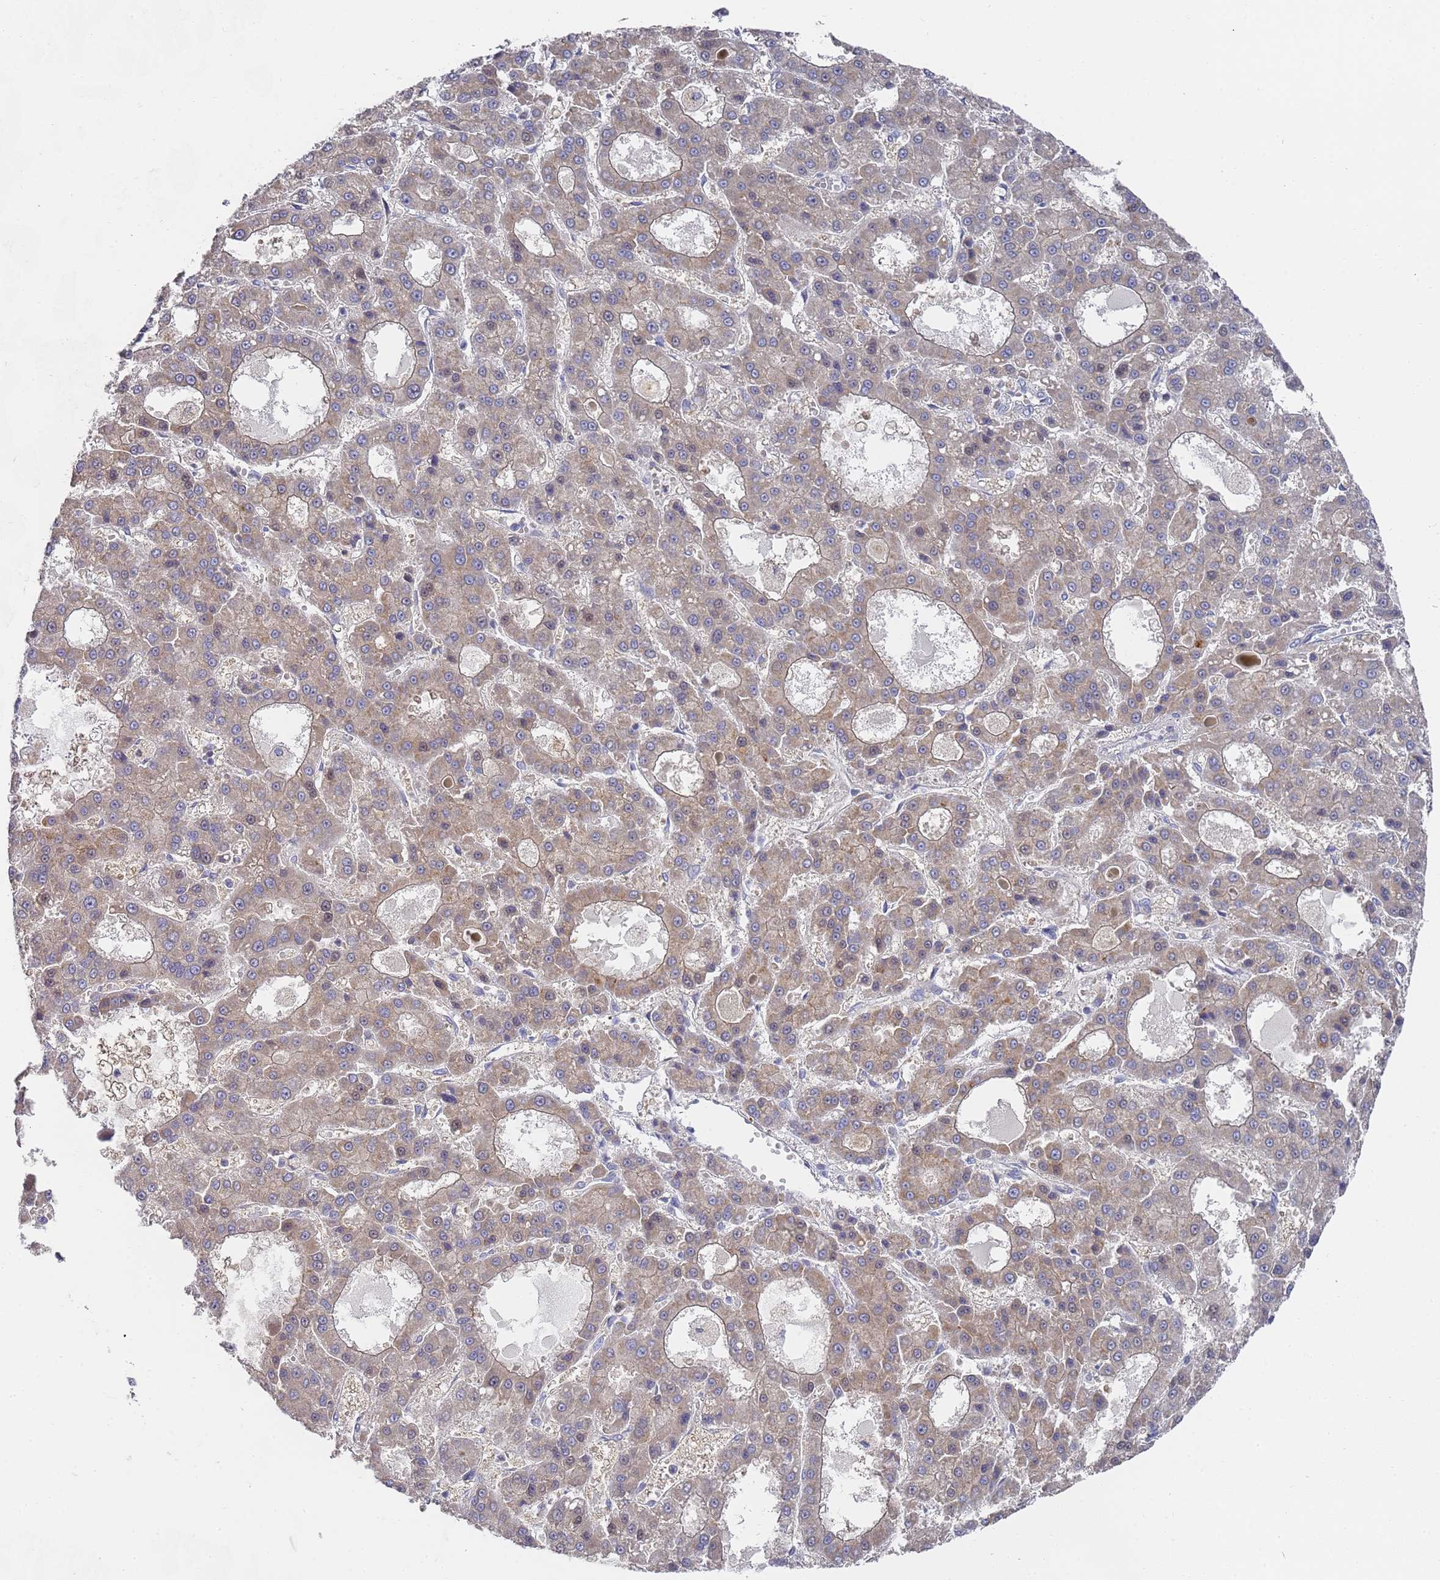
{"staining": {"intensity": "weak", "quantity": "25%-75%", "location": "cytoplasmic/membranous"}, "tissue": "liver cancer", "cell_type": "Tumor cells", "image_type": "cancer", "snomed": [{"axis": "morphology", "description": "Carcinoma, Hepatocellular, NOS"}, {"axis": "topography", "description": "Liver"}], "caption": "Immunohistochemistry (IHC) micrograph of neoplastic tissue: human hepatocellular carcinoma (liver) stained using IHC demonstrates low levels of weak protein expression localized specifically in the cytoplasmic/membranous of tumor cells, appearing as a cytoplasmic/membranous brown color.", "gene": "SCAPER", "patient": {"sex": "male", "age": 70}}